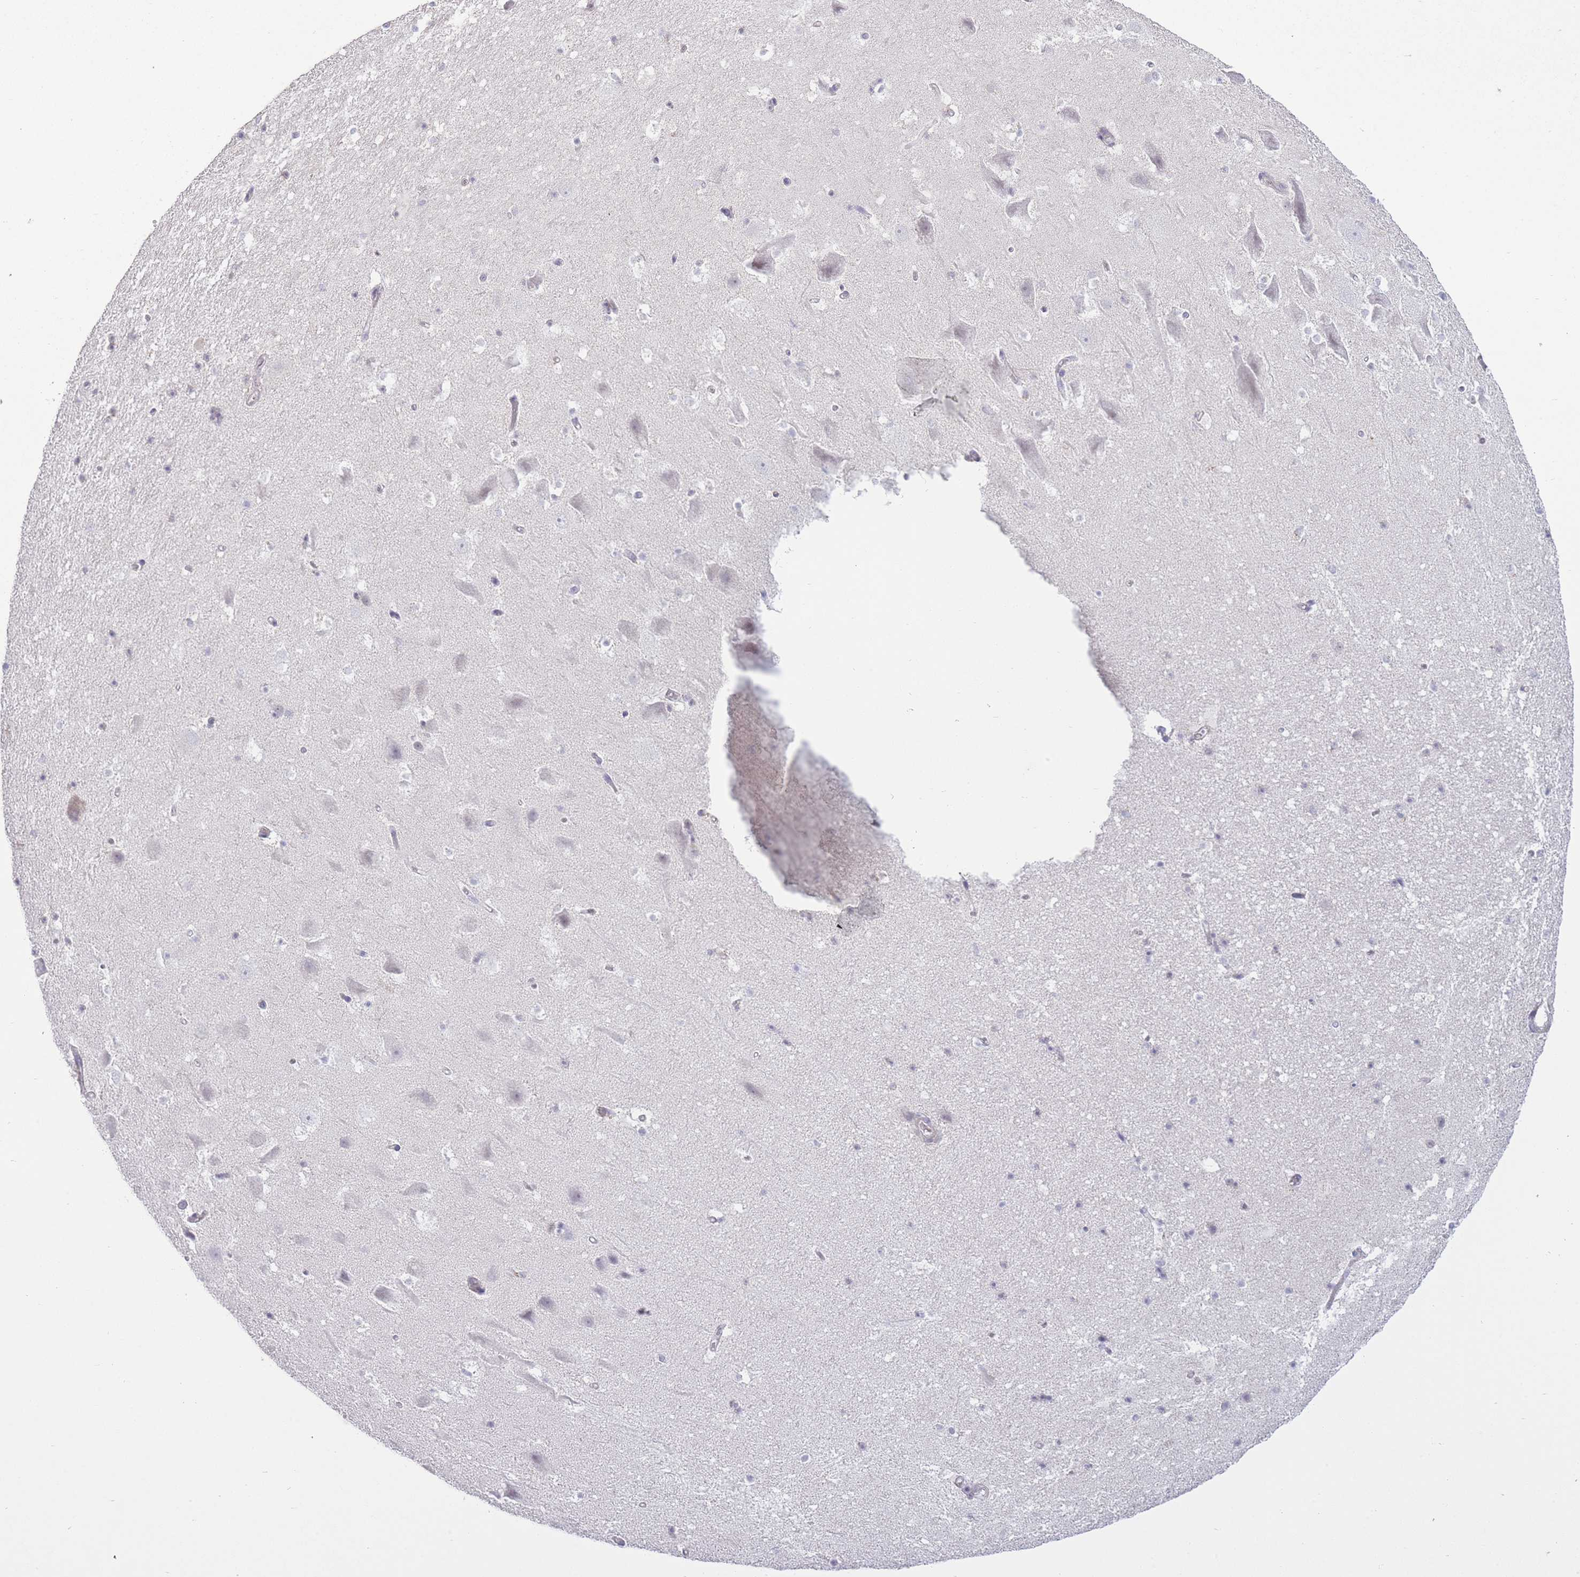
{"staining": {"intensity": "negative", "quantity": "none", "location": "none"}, "tissue": "hippocampus", "cell_type": "Glial cells", "image_type": "normal", "snomed": [{"axis": "morphology", "description": "Normal tissue, NOS"}, {"axis": "topography", "description": "Hippocampus"}], "caption": "Immunohistochemistry of normal hippocampus reveals no expression in glial cells.", "gene": "ZBTB24", "patient": {"sex": "male", "age": 37}}